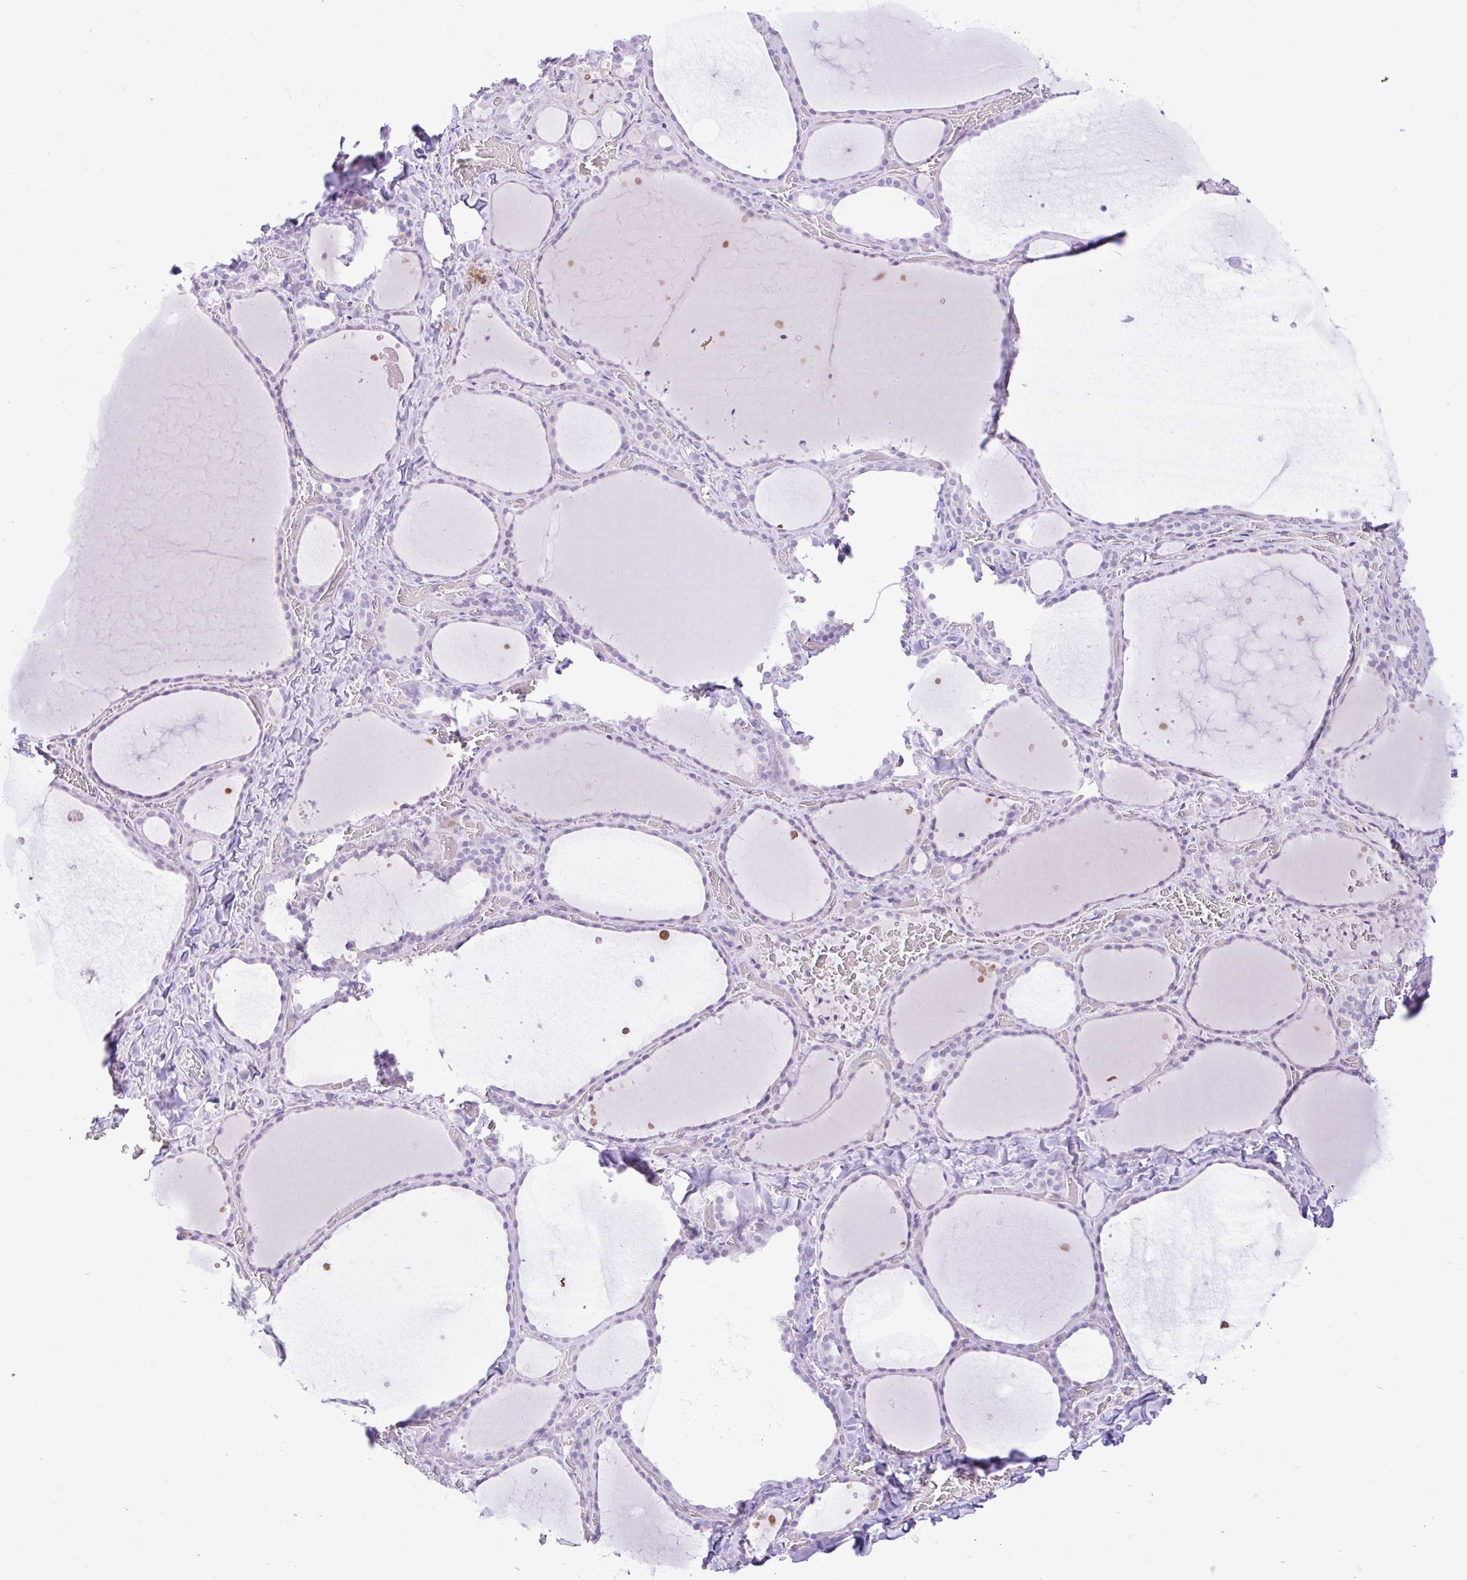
{"staining": {"intensity": "weak", "quantity": "<25%", "location": "cytoplasmic/membranous"}, "tissue": "thyroid gland", "cell_type": "Glandular cells", "image_type": "normal", "snomed": [{"axis": "morphology", "description": "Normal tissue, NOS"}, {"axis": "topography", "description": "Thyroid gland"}], "caption": "This is an immunohistochemistry (IHC) photomicrograph of normal thyroid gland. There is no staining in glandular cells.", "gene": "ZNF101", "patient": {"sex": "female", "age": 36}}